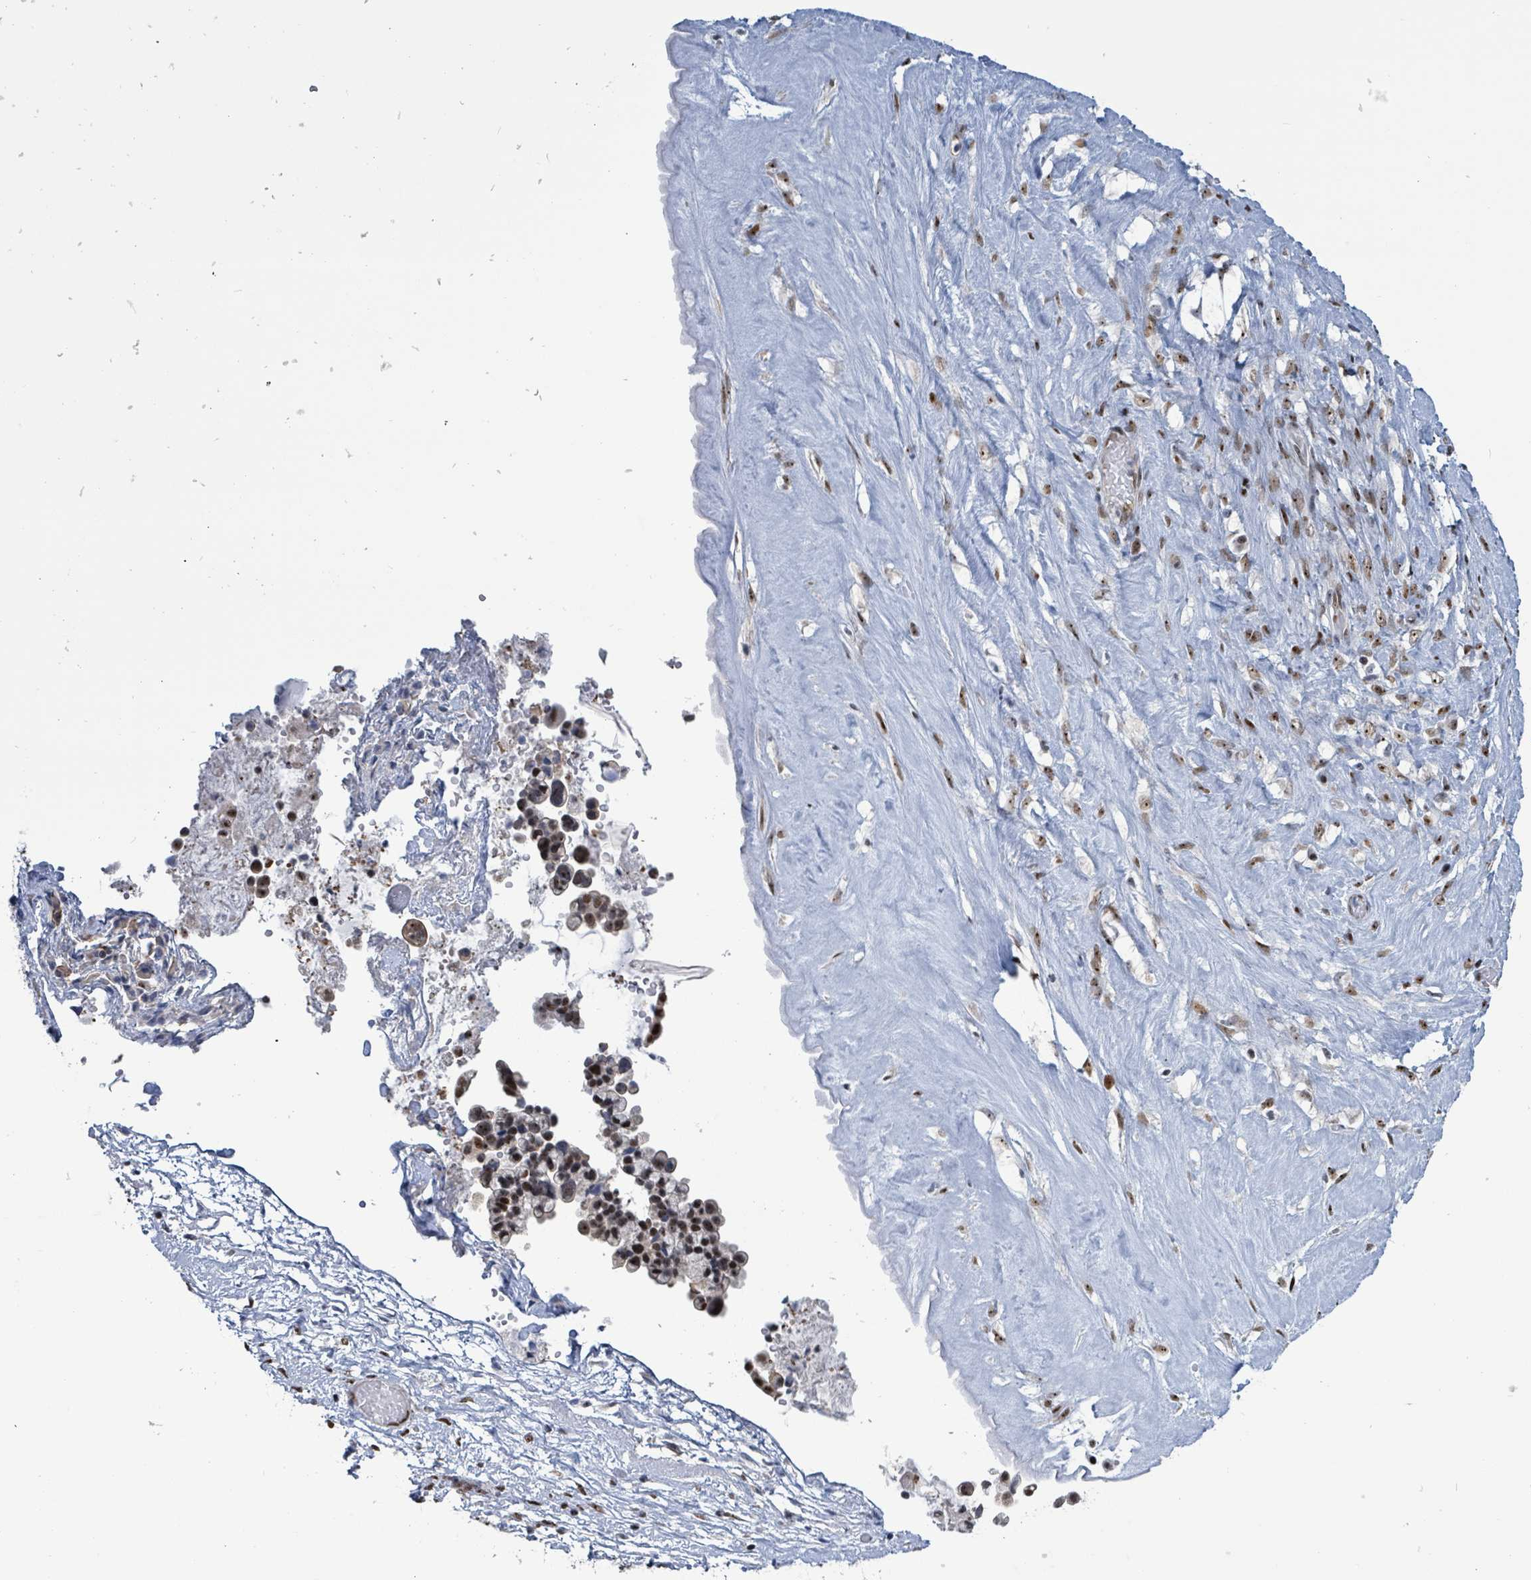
{"staining": {"intensity": "strong", "quantity": ">75%", "location": "nuclear"}, "tissue": "ovarian cancer", "cell_type": "Tumor cells", "image_type": "cancer", "snomed": [{"axis": "morphology", "description": "Cystadenocarcinoma, serous, NOS"}, {"axis": "topography", "description": "Ovary"}], "caption": "A photomicrograph showing strong nuclear expression in about >75% of tumor cells in serous cystadenocarcinoma (ovarian), as visualized by brown immunohistochemical staining.", "gene": "RRN3", "patient": {"sex": "female", "age": 56}}